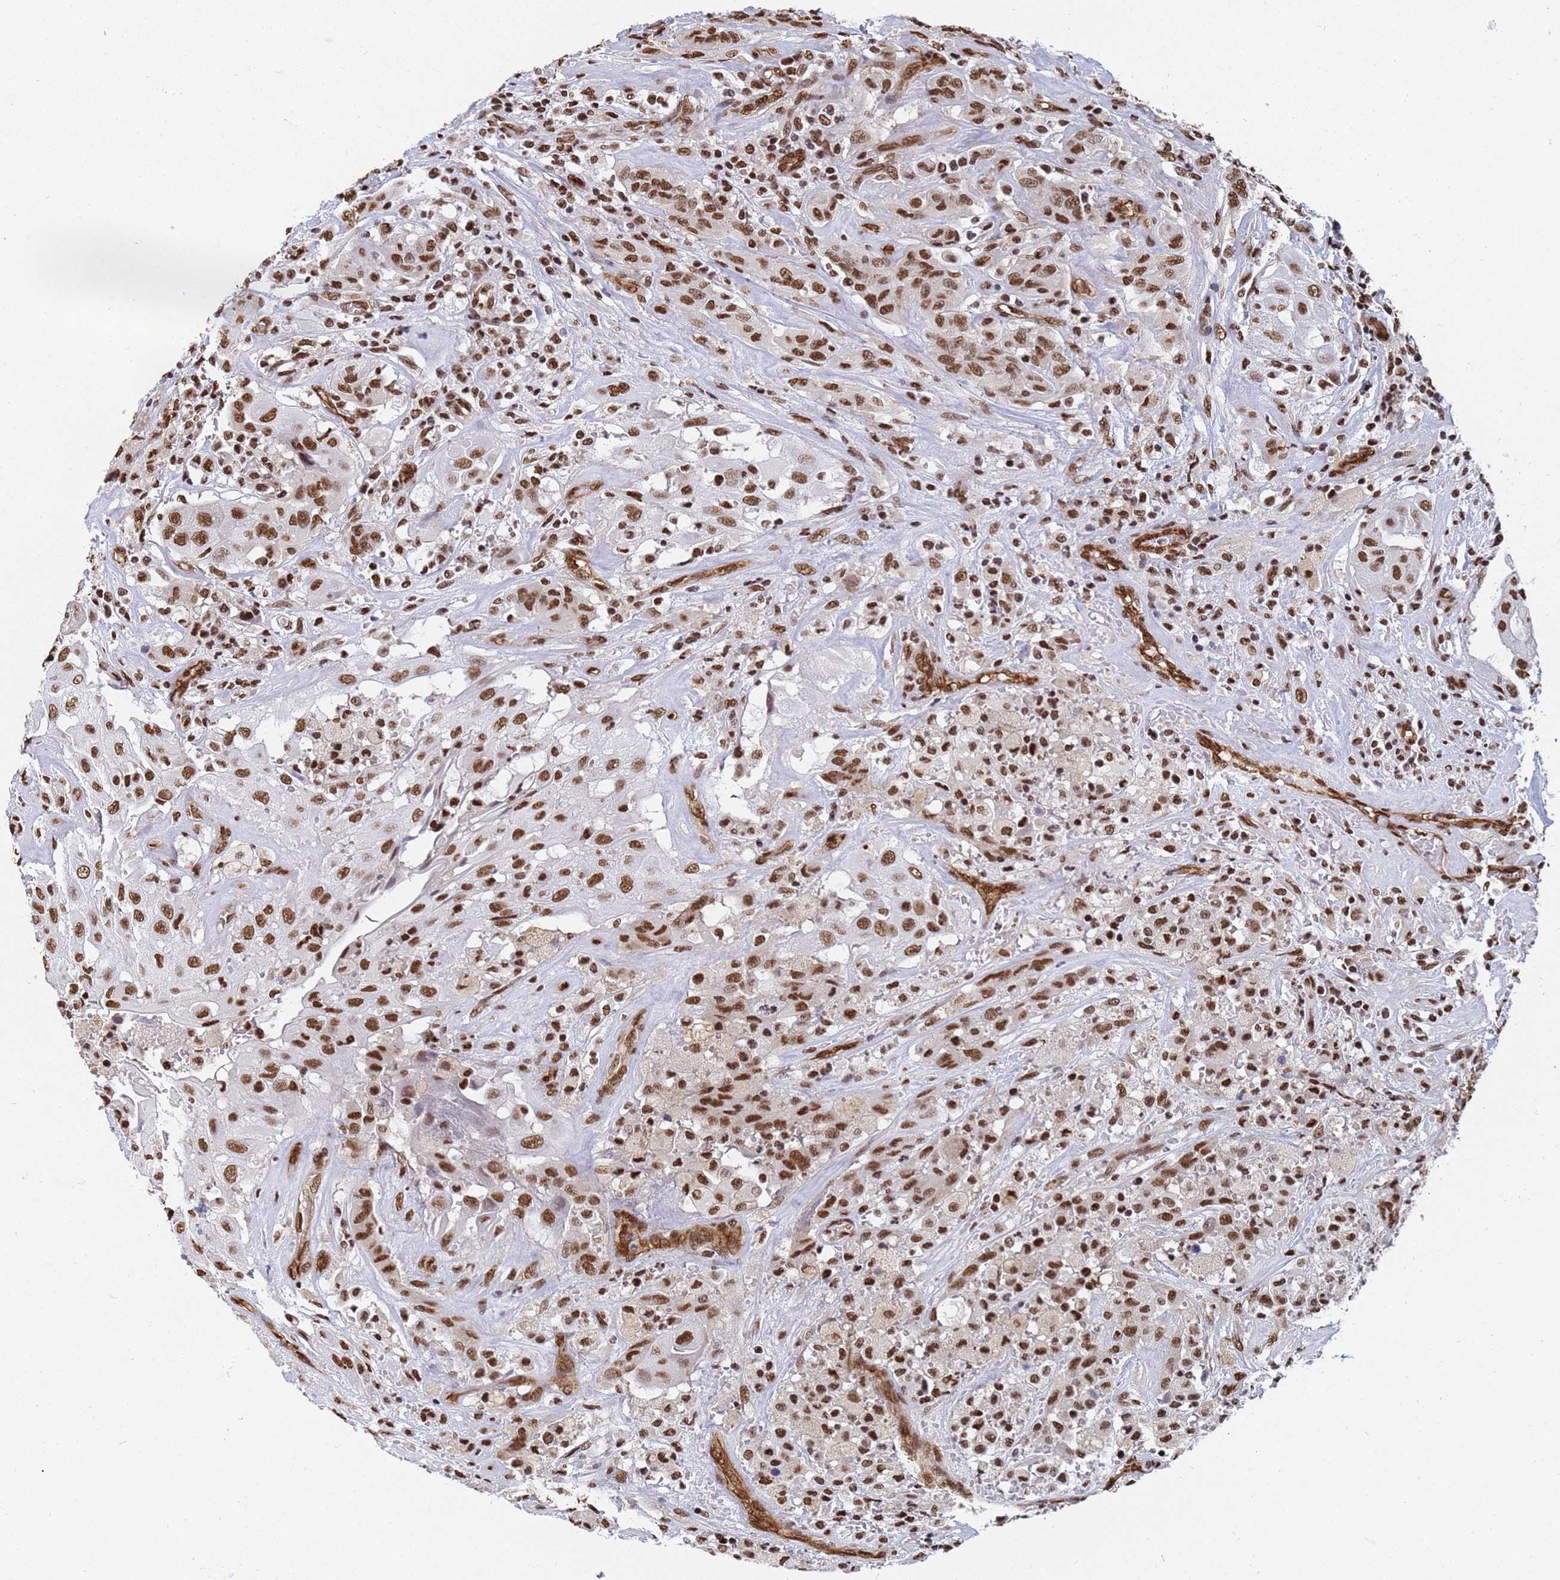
{"staining": {"intensity": "strong", "quantity": ">75%", "location": "nuclear"}, "tissue": "thyroid cancer", "cell_type": "Tumor cells", "image_type": "cancer", "snomed": [{"axis": "morphology", "description": "Papillary adenocarcinoma, NOS"}, {"axis": "topography", "description": "Thyroid gland"}], "caption": "A high-resolution micrograph shows immunohistochemistry staining of papillary adenocarcinoma (thyroid), which displays strong nuclear expression in approximately >75% of tumor cells. (Stains: DAB (3,3'-diaminobenzidine) in brown, nuclei in blue, Microscopy: brightfield microscopy at high magnification).", "gene": "RAVER2", "patient": {"sex": "female", "age": 59}}